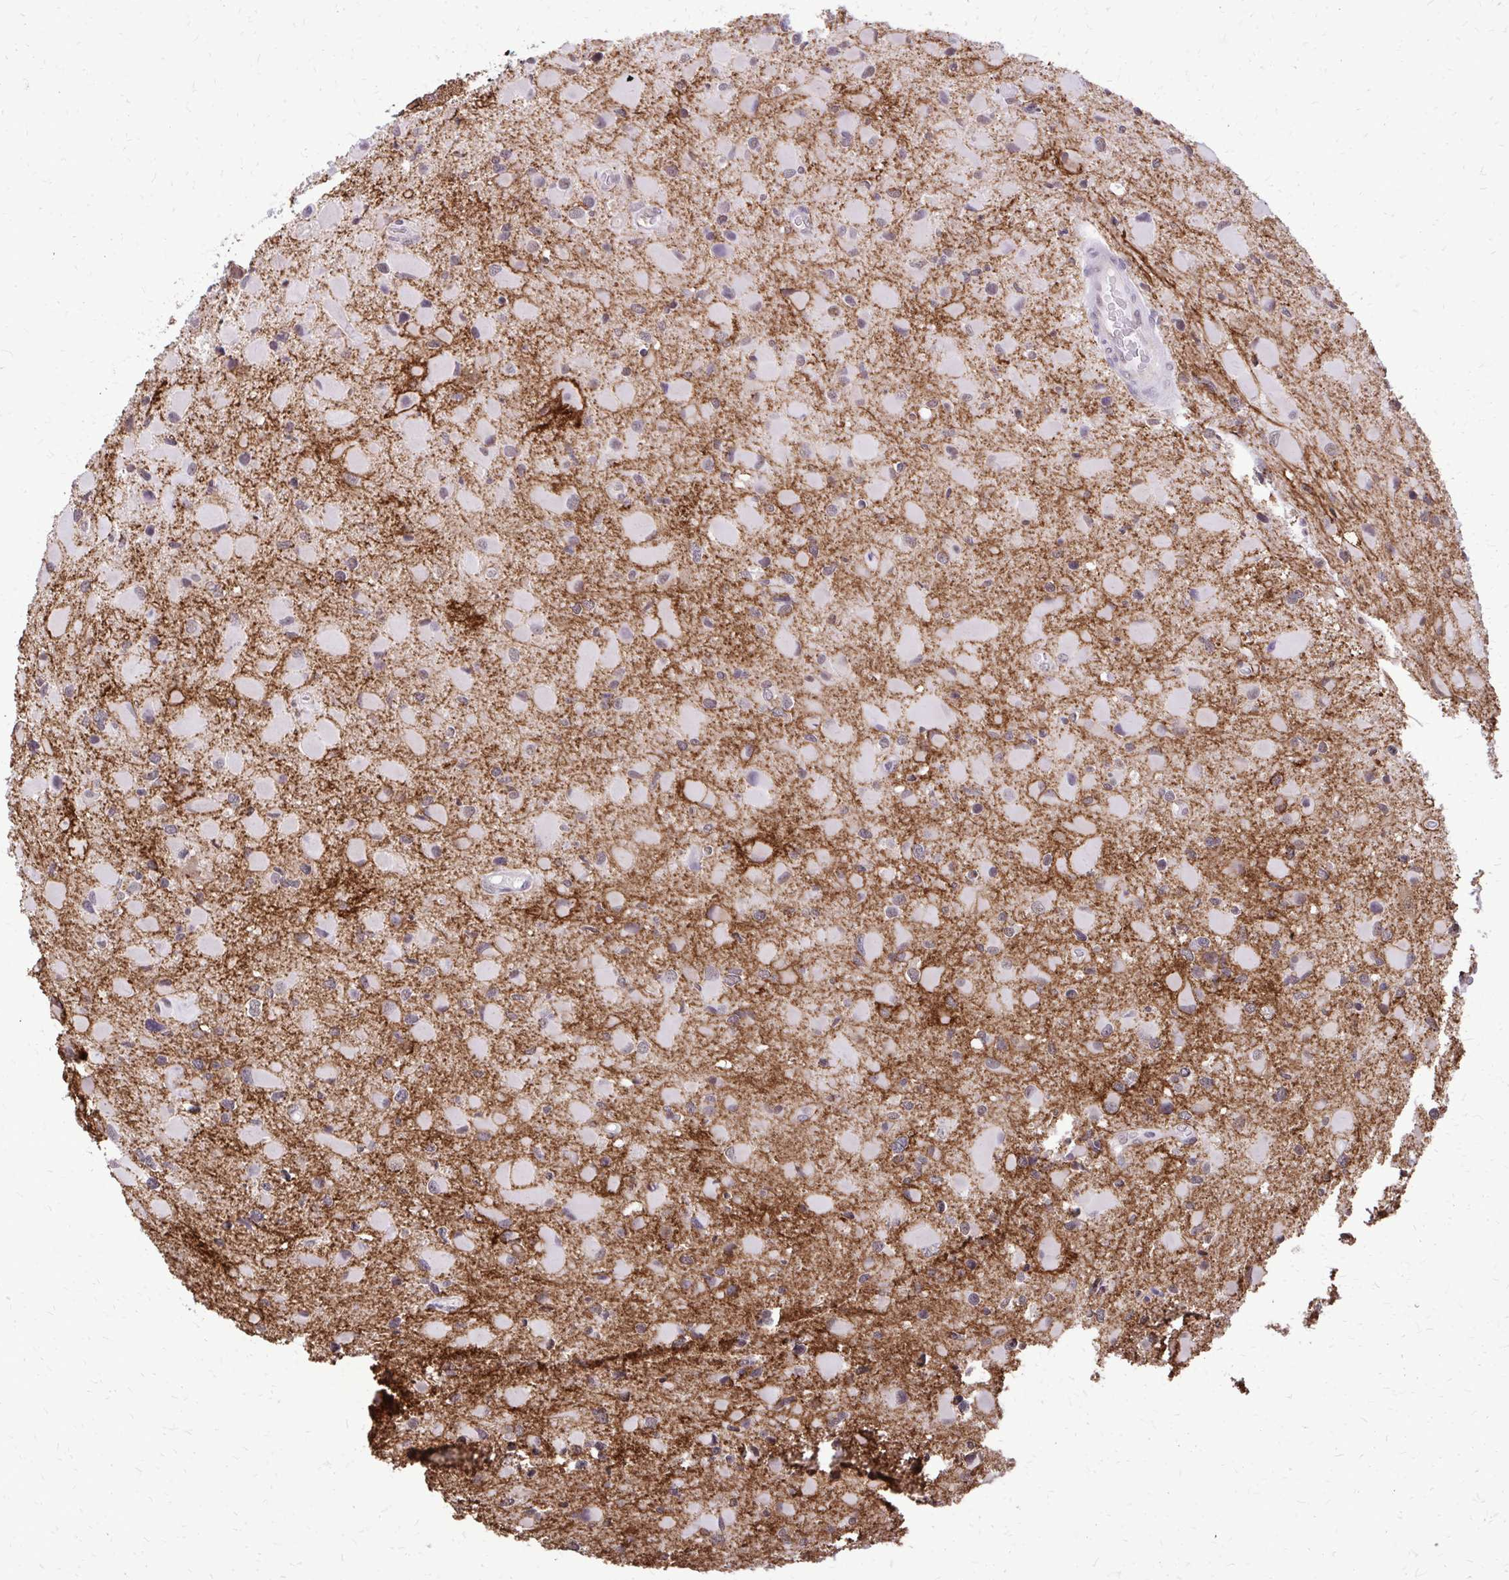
{"staining": {"intensity": "weak", "quantity": "25%-75%", "location": "cytoplasmic/membranous"}, "tissue": "glioma", "cell_type": "Tumor cells", "image_type": "cancer", "snomed": [{"axis": "morphology", "description": "Glioma, malignant, Low grade"}, {"axis": "topography", "description": "Brain"}], "caption": "High-magnification brightfield microscopy of low-grade glioma (malignant) stained with DAB (3,3'-diaminobenzidine) (brown) and counterstained with hematoxylin (blue). tumor cells exhibit weak cytoplasmic/membranous positivity is present in approximately25%-75% of cells.", "gene": "AKAP5", "patient": {"sex": "female", "age": 32}}